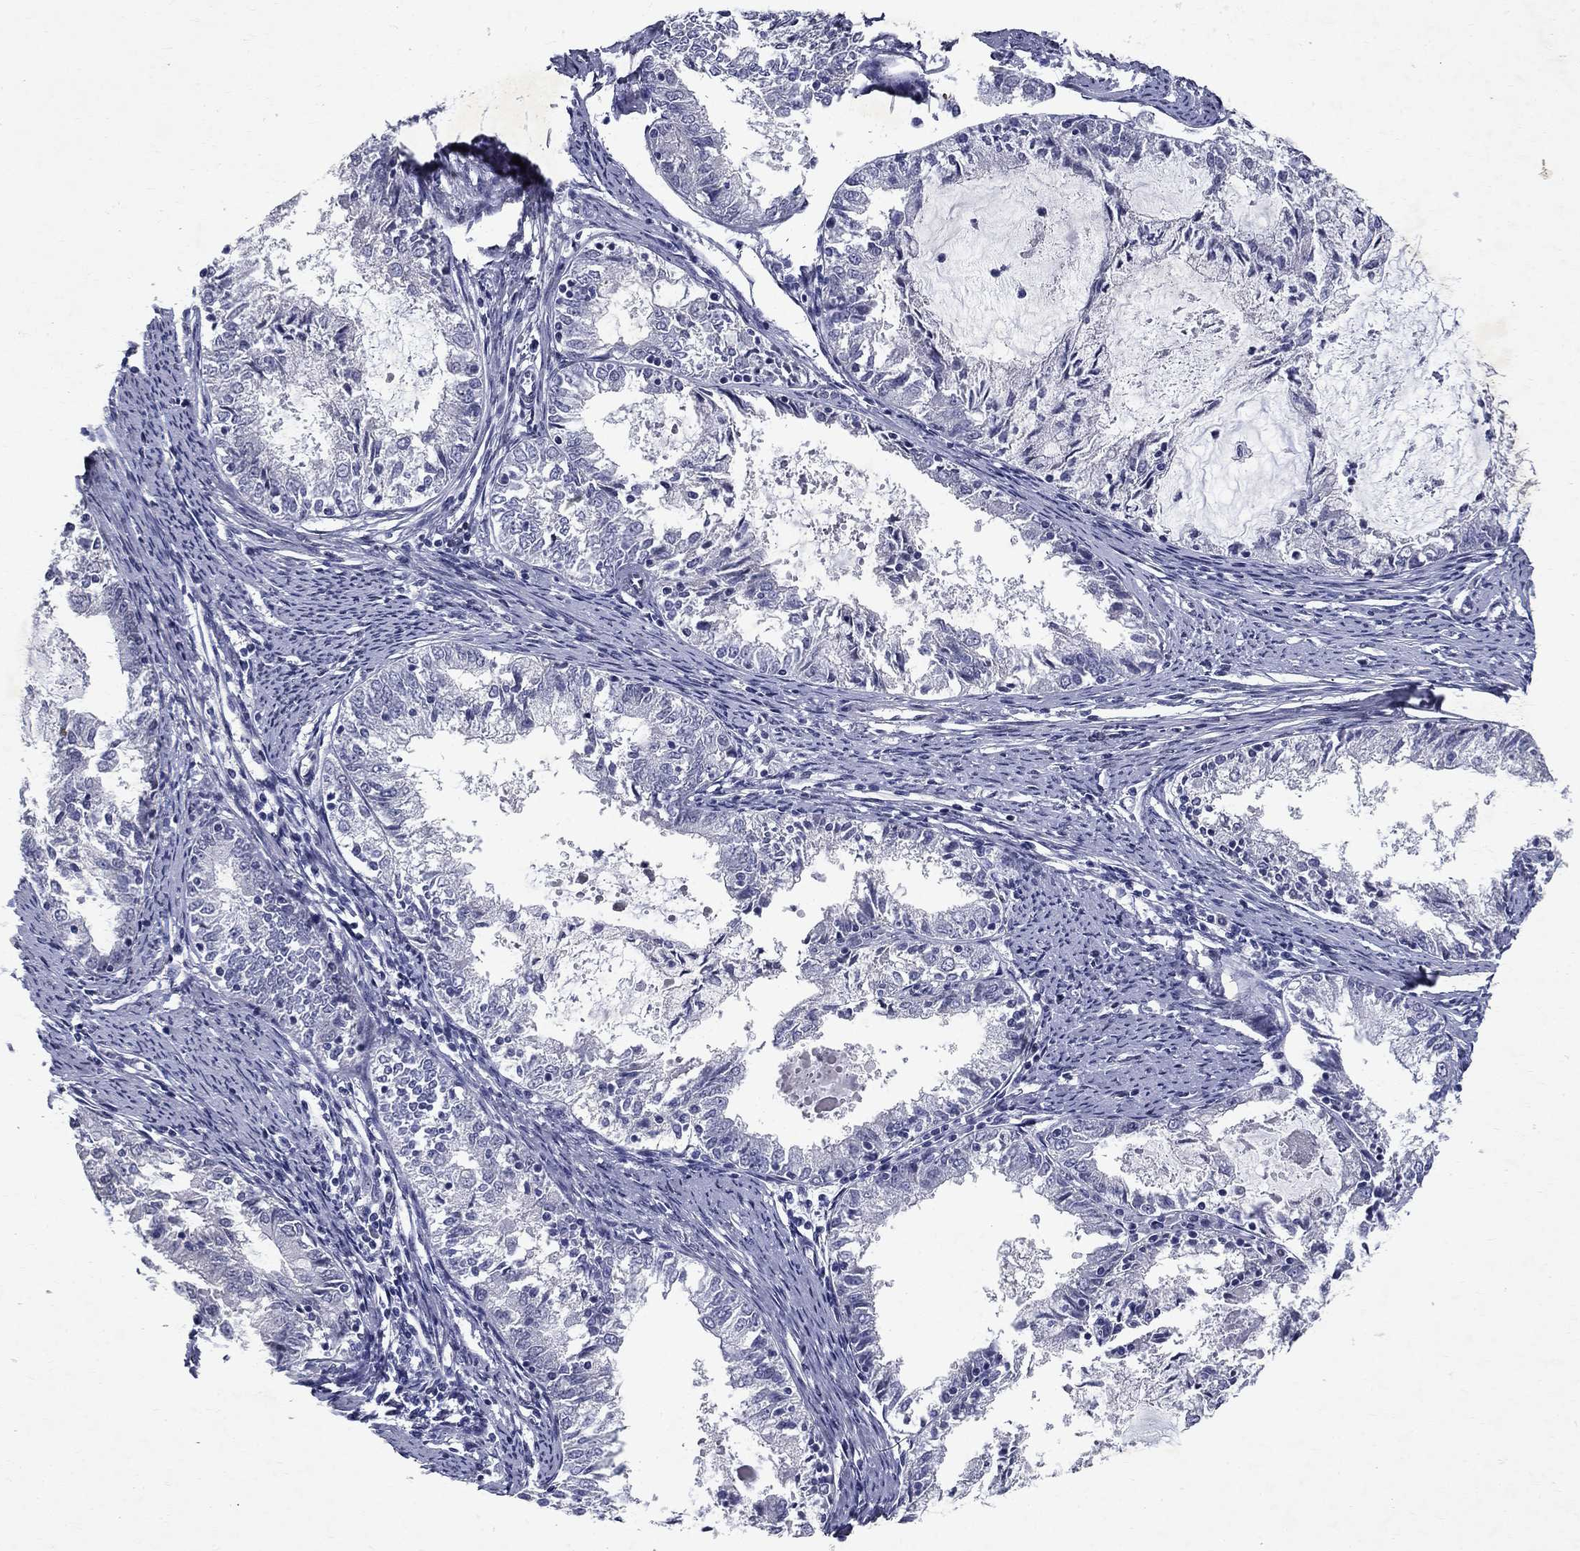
{"staining": {"intensity": "negative", "quantity": "none", "location": "none"}, "tissue": "endometrial cancer", "cell_type": "Tumor cells", "image_type": "cancer", "snomed": [{"axis": "morphology", "description": "Adenocarcinoma, NOS"}, {"axis": "topography", "description": "Endometrium"}], "caption": "A high-resolution image shows immunohistochemistry (IHC) staining of endometrial cancer (adenocarcinoma), which reveals no significant positivity in tumor cells. (DAB IHC, high magnification).", "gene": "RBFOX1", "patient": {"sex": "female", "age": 57}}